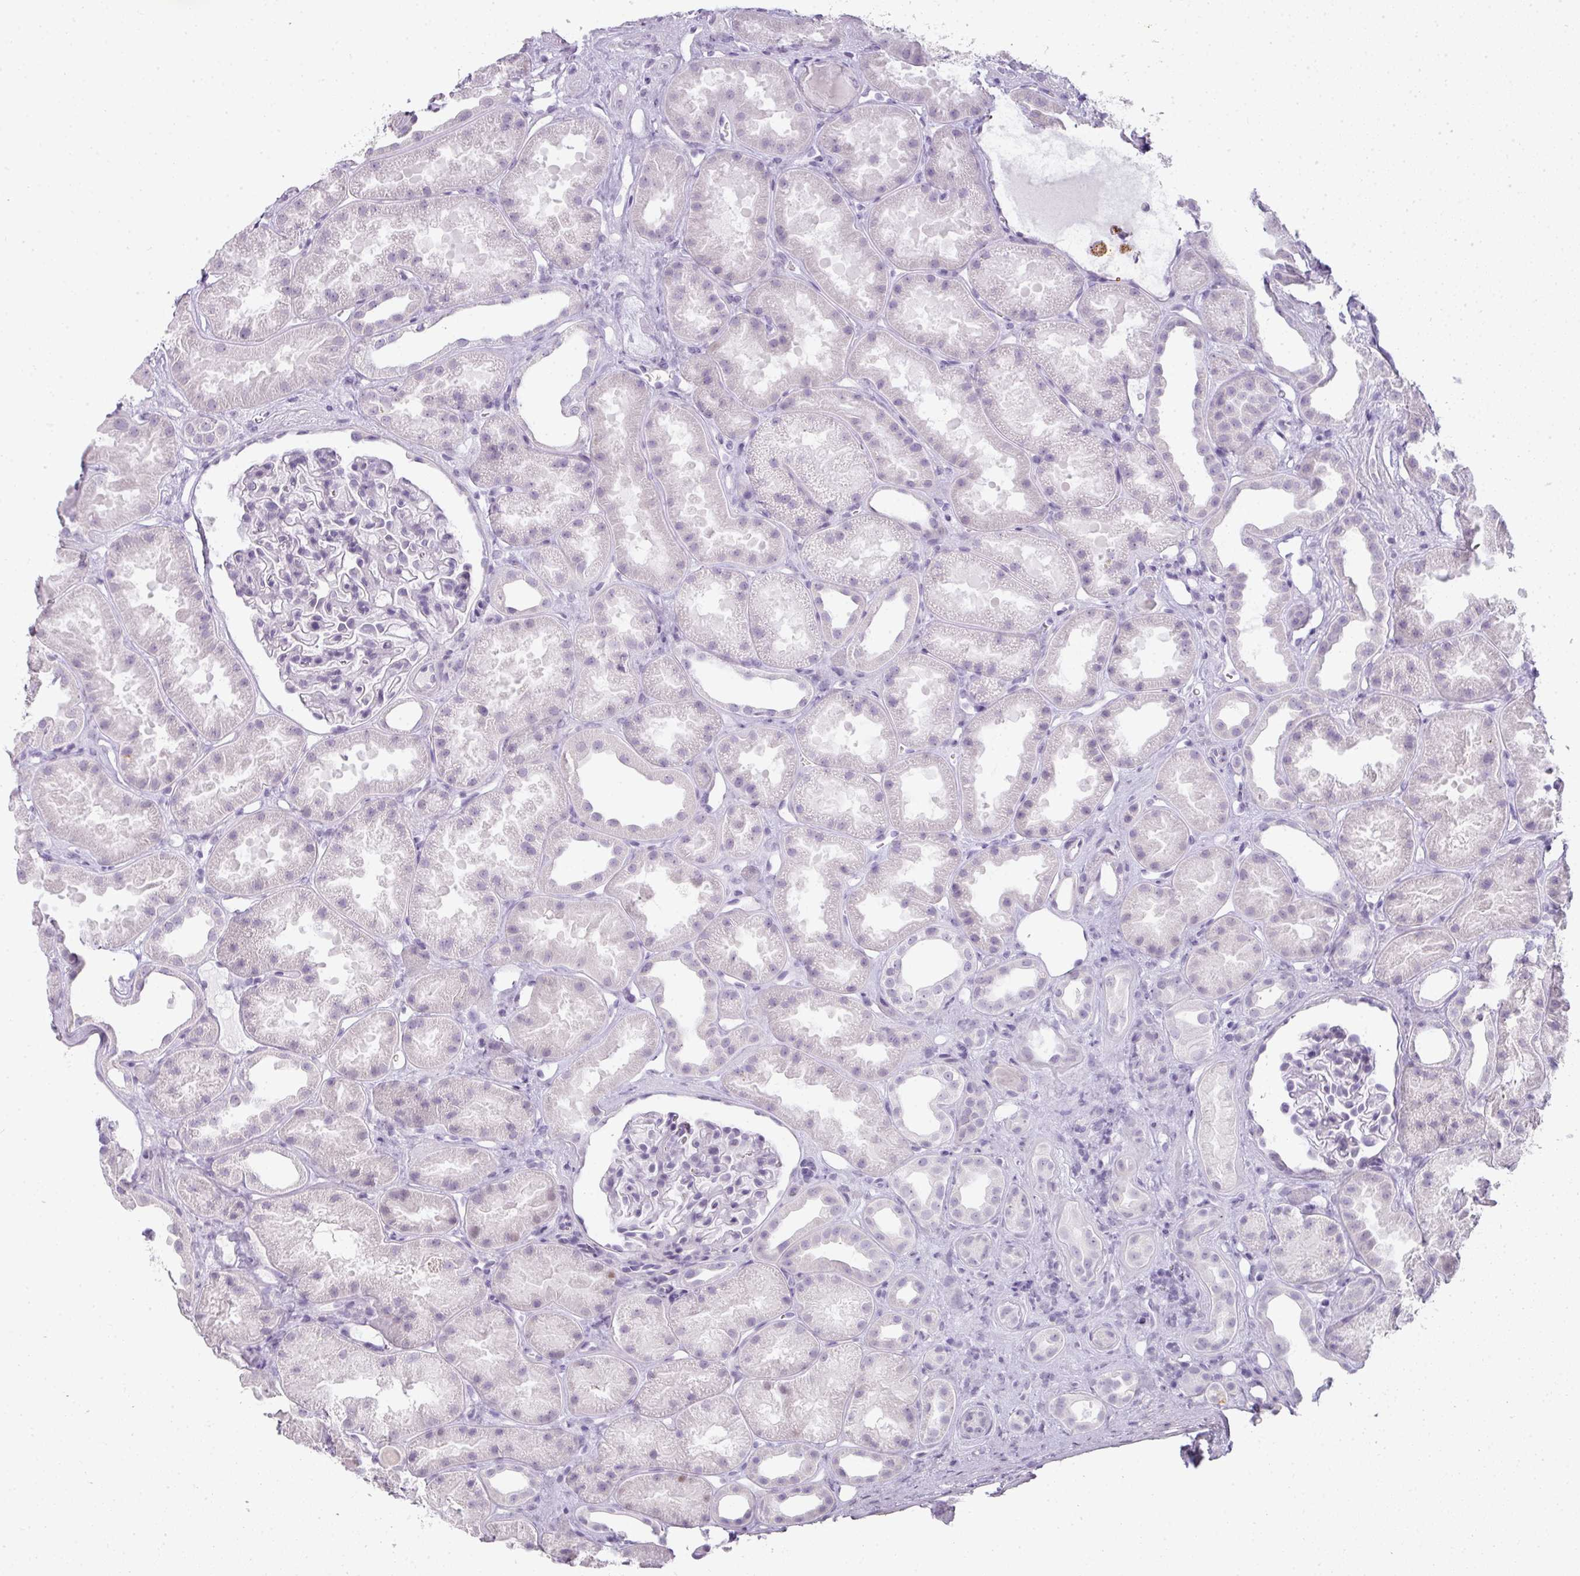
{"staining": {"intensity": "negative", "quantity": "none", "location": "none"}, "tissue": "kidney", "cell_type": "Cells in glomeruli", "image_type": "normal", "snomed": [{"axis": "morphology", "description": "Normal tissue, NOS"}, {"axis": "topography", "description": "Kidney"}], "caption": "Image shows no protein positivity in cells in glomeruli of benign kidney. (Immunohistochemistry (ihc), brightfield microscopy, high magnification).", "gene": "RBMY1A1", "patient": {"sex": "male", "age": 61}}